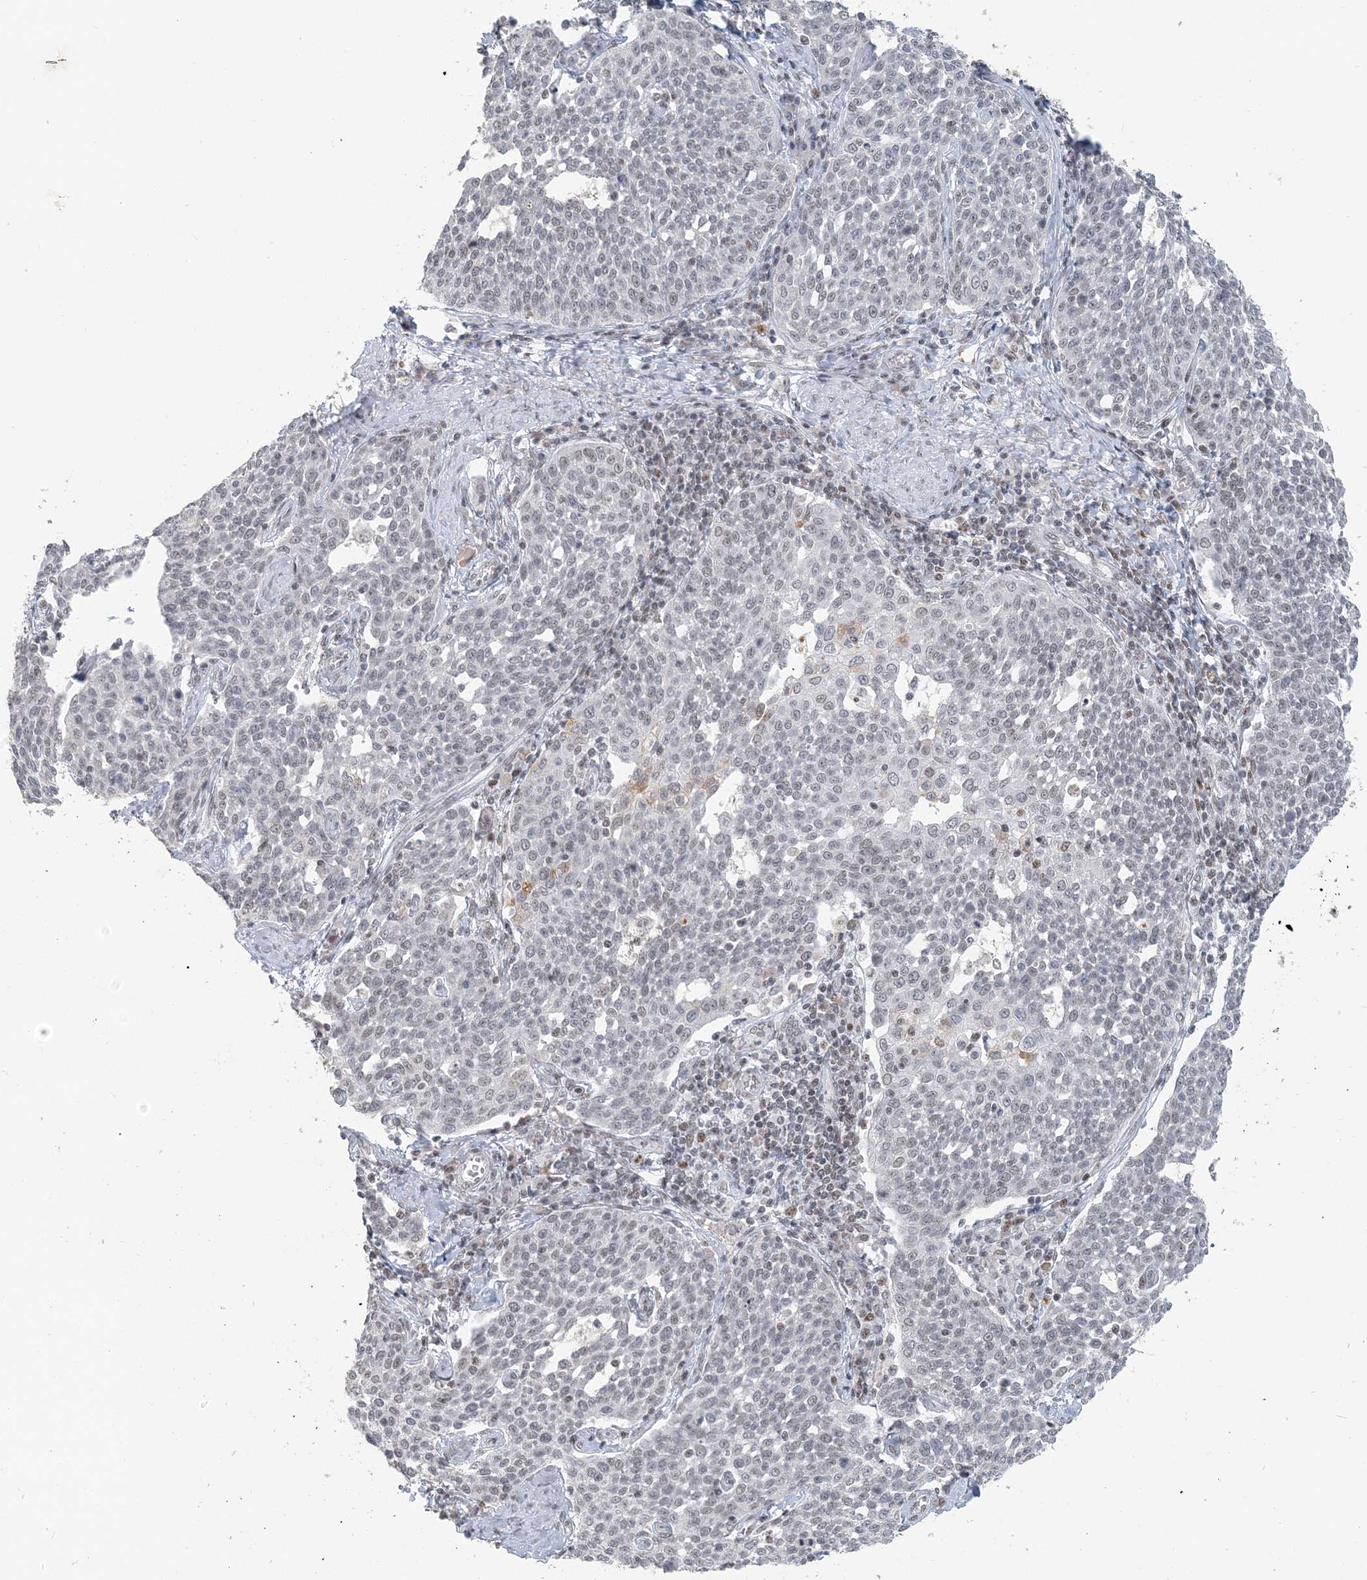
{"staining": {"intensity": "weak", "quantity": "<25%", "location": "nuclear"}, "tissue": "cervical cancer", "cell_type": "Tumor cells", "image_type": "cancer", "snomed": [{"axis": "morphology", "description": "Squamous cell carcinoma, NOS"}, {"axis": "topography", "description": "Cervix"}], "caption": "A photomicrograph of cervical squamous cell carcinoma stained for a protein demonstrates no brown staining in tumor cells.", "gene": "BAZ1B", "patient": {"sex": "female", "age": 34}}